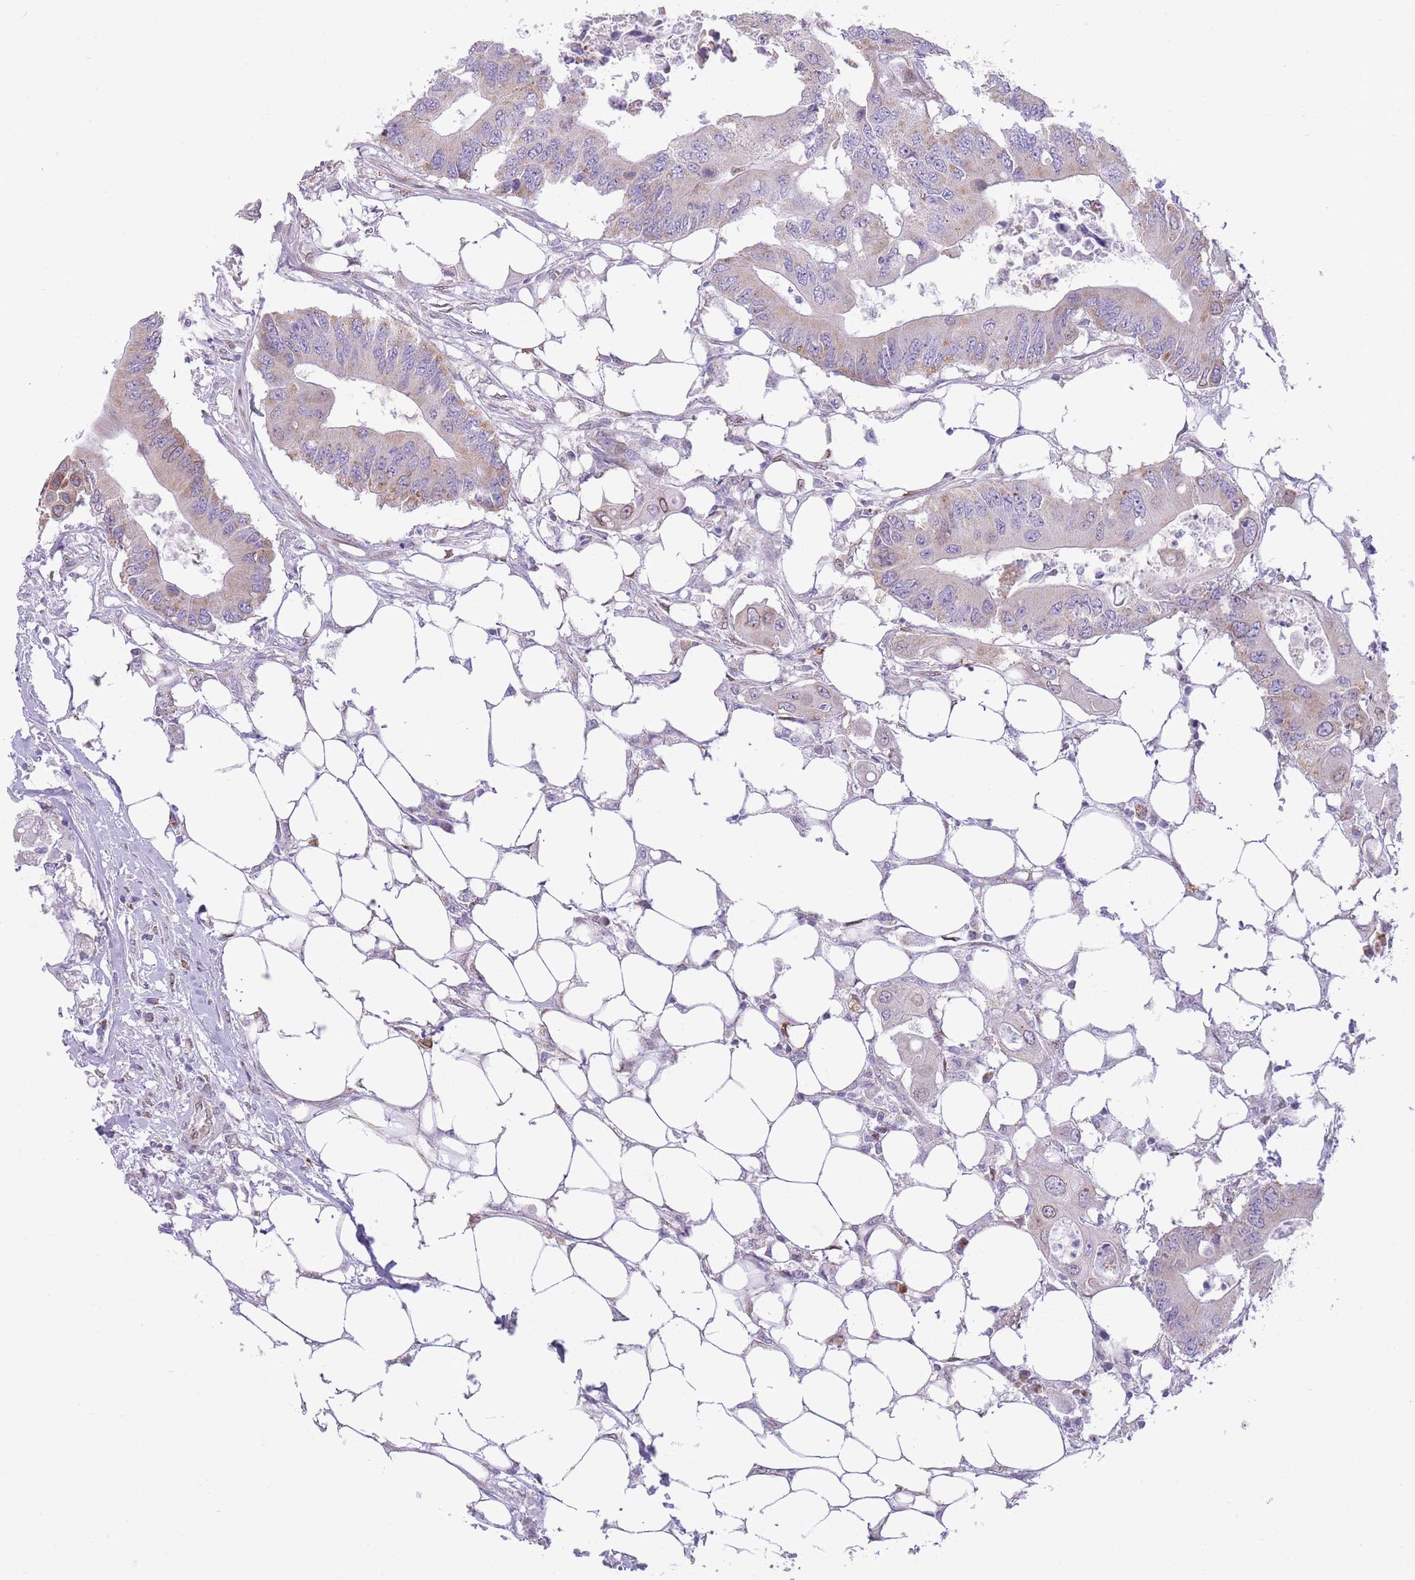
{"staining": {"intensity": "weak", "quantity": "<25%", "location": "cytoplasmic/membranous"}, "tissue": "colorectal cancer", "cell_type": "Tumor cells", "image_type": "cancer", "snomed": [{"axis": "morphology", "description": "Adenocarcinoma, NOS"}, {"axis": "topography", "description": "Colon"}], "caption": "Tumor cells show no significant protein expression in adenocarcinoma (colorectal).", "gene": "PDHA1", "patient": {"sex": "male", "age": 71}}